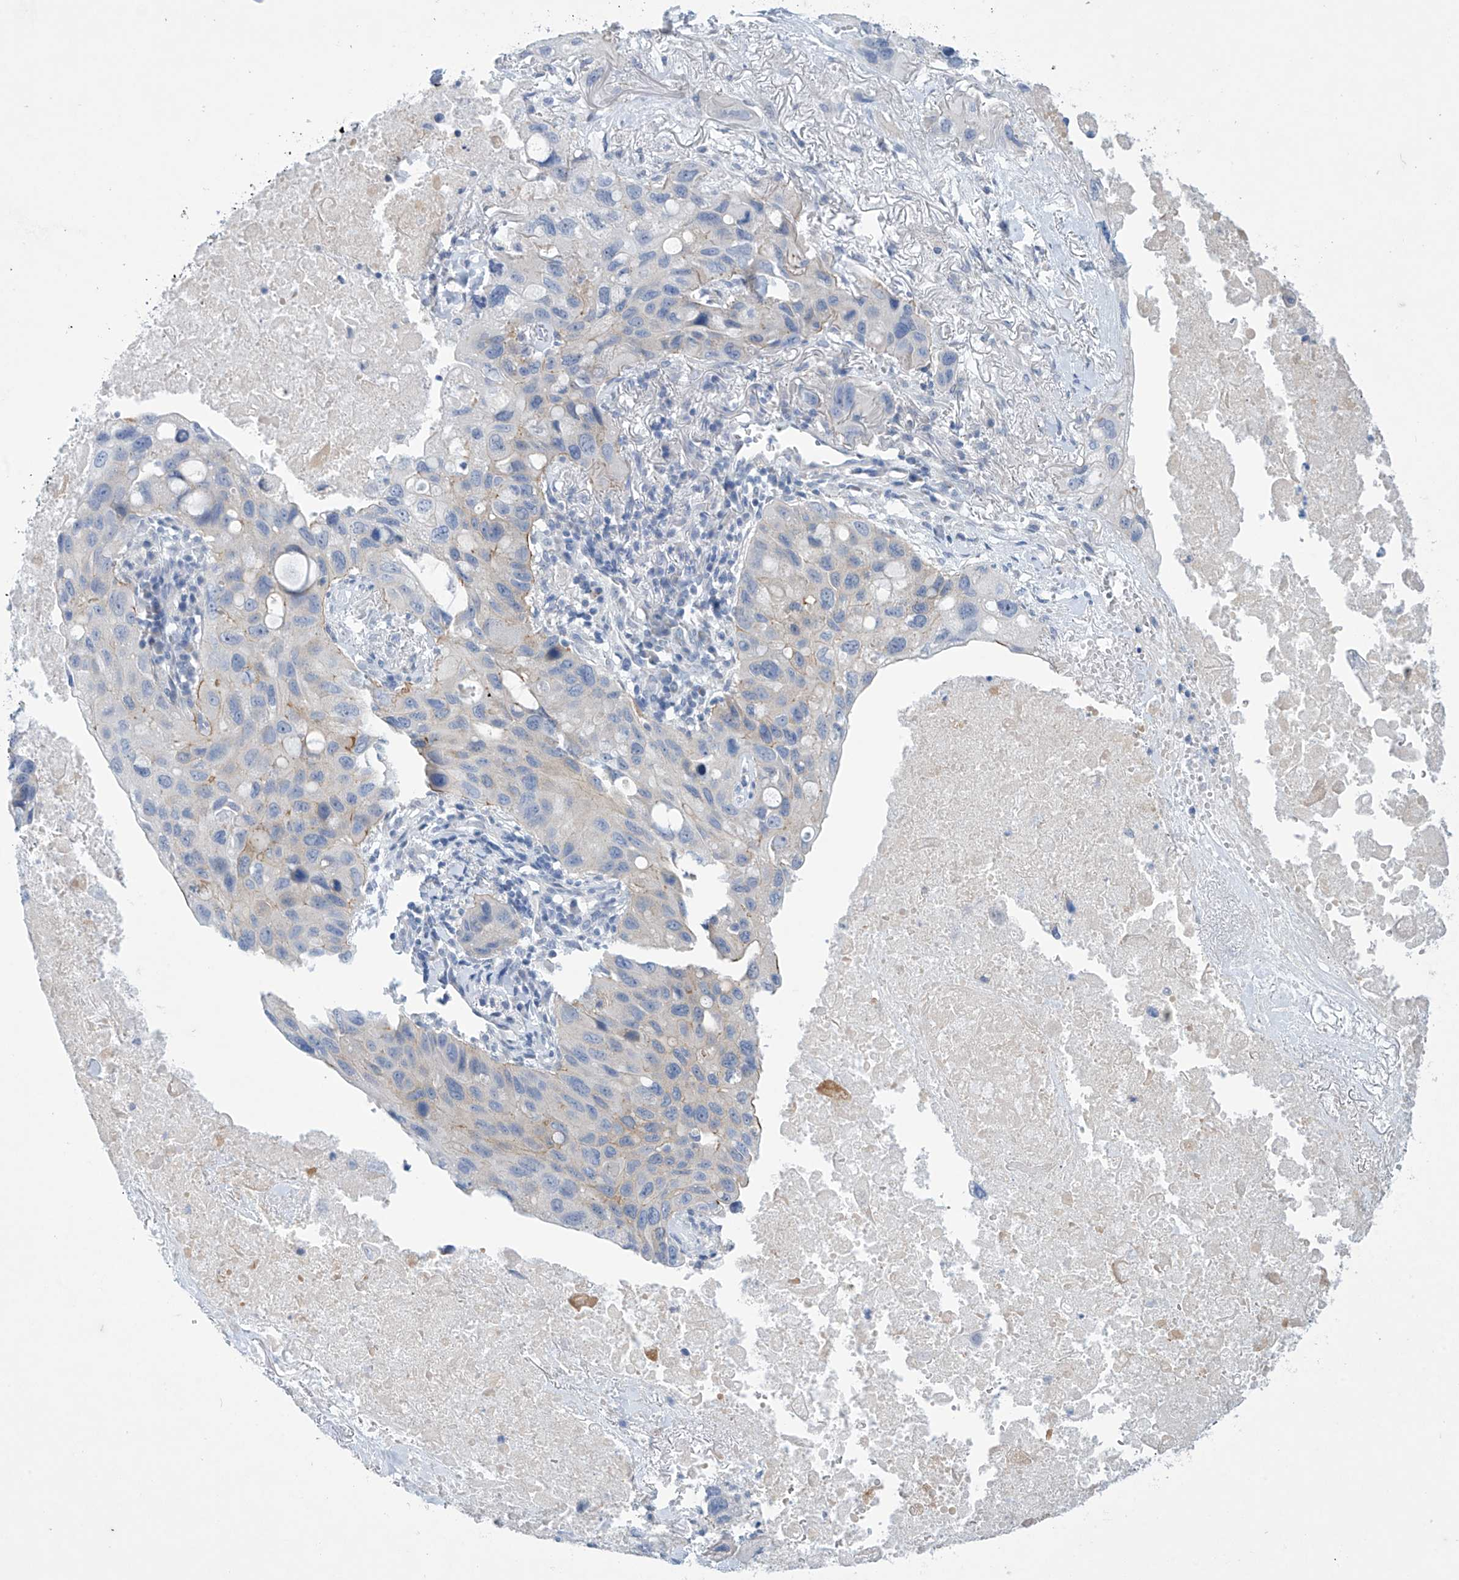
{"staining": {"intensity": "negative", "quantity": "none", "location": "none"}, "tissue": "lung cancer", "cell_type": "Tumor cells", "image_type": "cancer", "snomed": [{"axis": "morphology", "description": "Squamous cell carcinoma, NOS"}, {"axis": "topography", "description": "Lung"}], "caption": "High power microscopy histopathology image of an IHC histopathology image of lung cancer, revealing no significant staining in tumor cells.", "gene": "SLC35A5", "patient": {"sex": "female", "age": 73}}